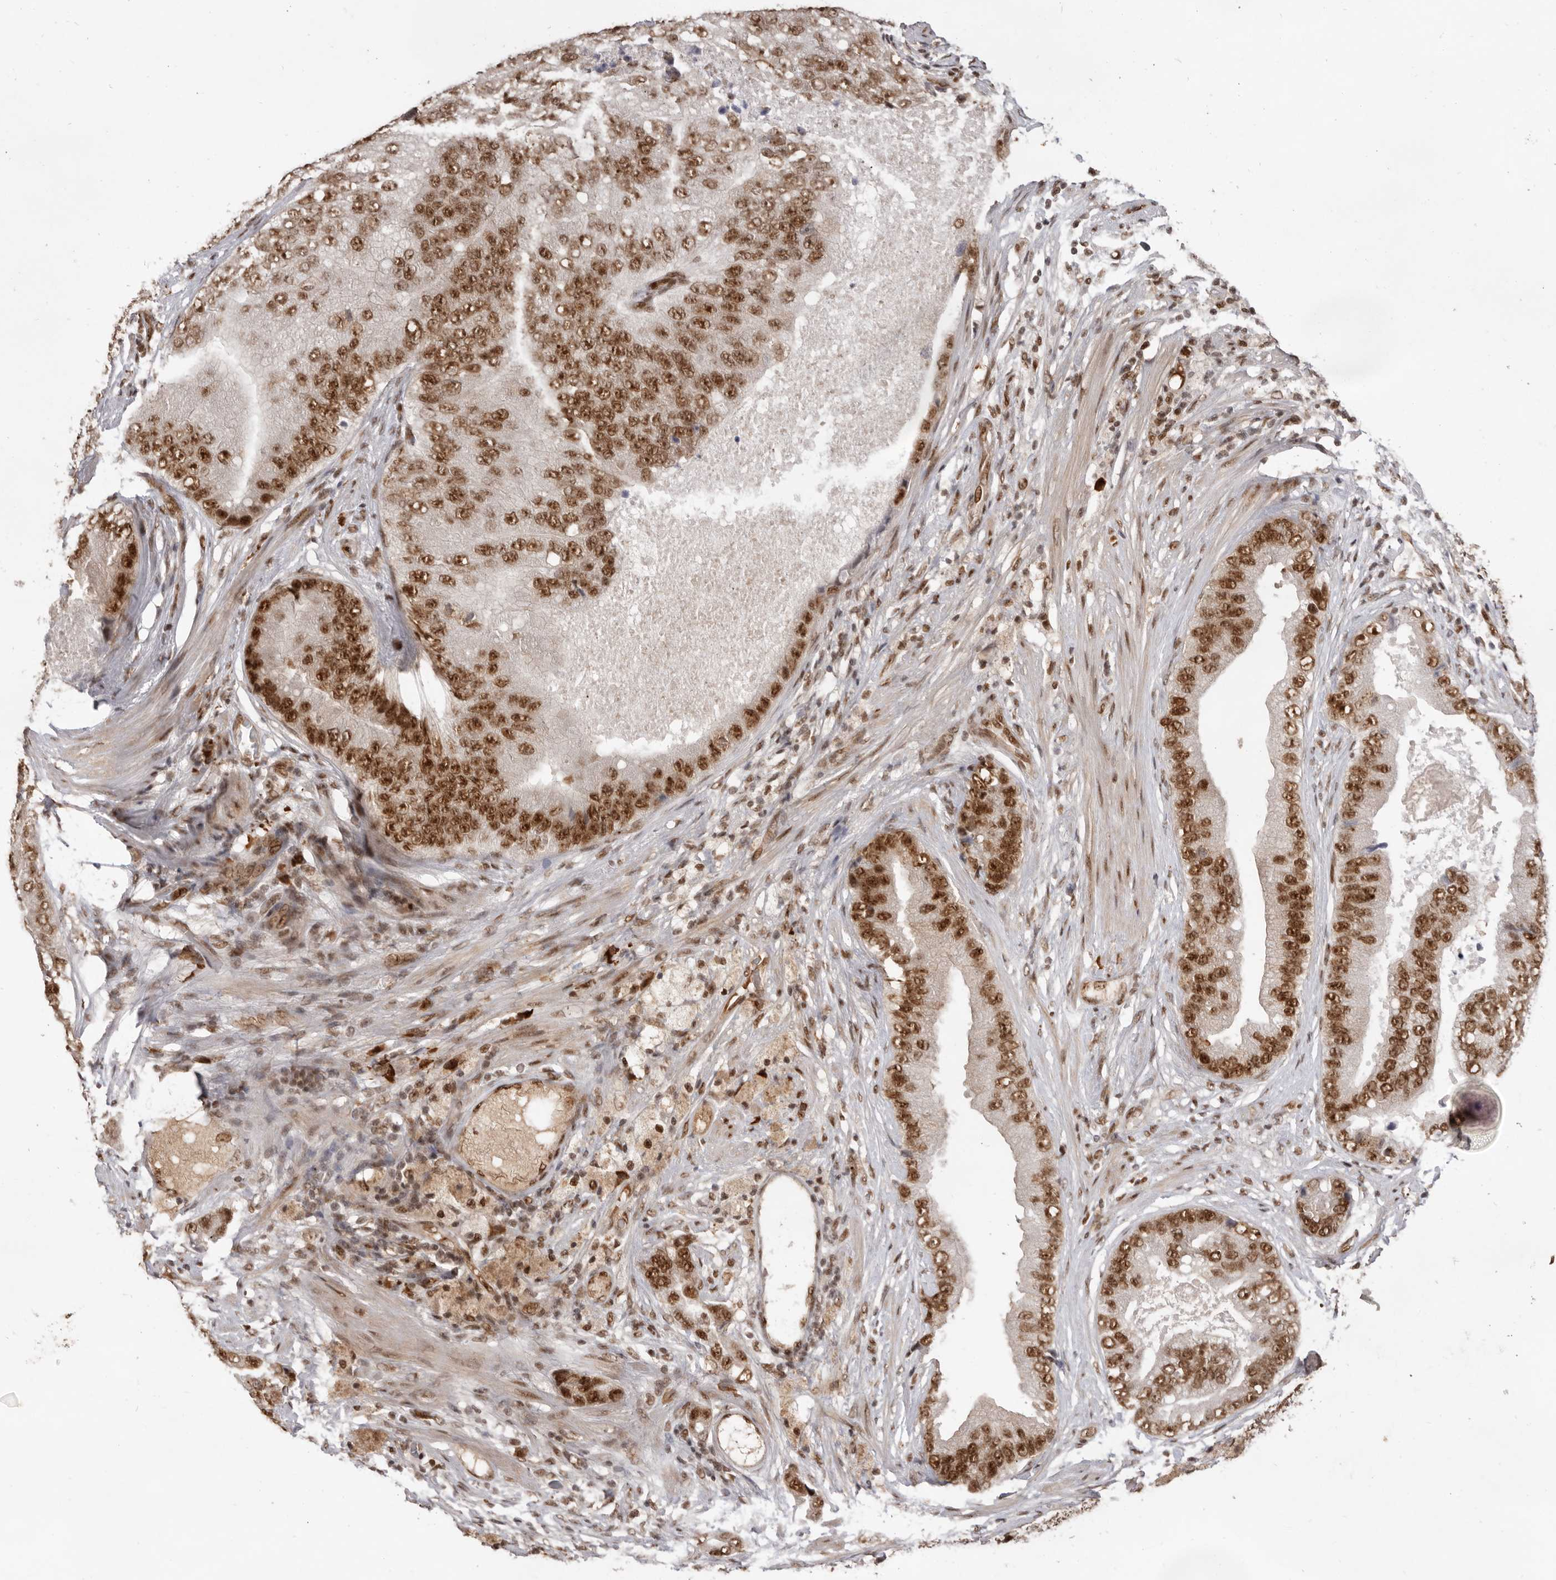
{"staining": {"intensity": "strong", "quantity": ">75%", "location": "nuclear"}, "tissue": "prostate cancer", "cell_type": "Tumor cells", "image_type": "cancer", "snomed": [{"axis": "morphology", "description": "Adenocarcinoma, High grade"}, {"axis": "topography", "description": "Prostate"}], "caption": "Protein staining of prostate cancer tissue reveals strong nuclear positivity in about >75% of tumor cells.", "gene": "CHTOP", "patient": {"sex": "male", "age": 70}}